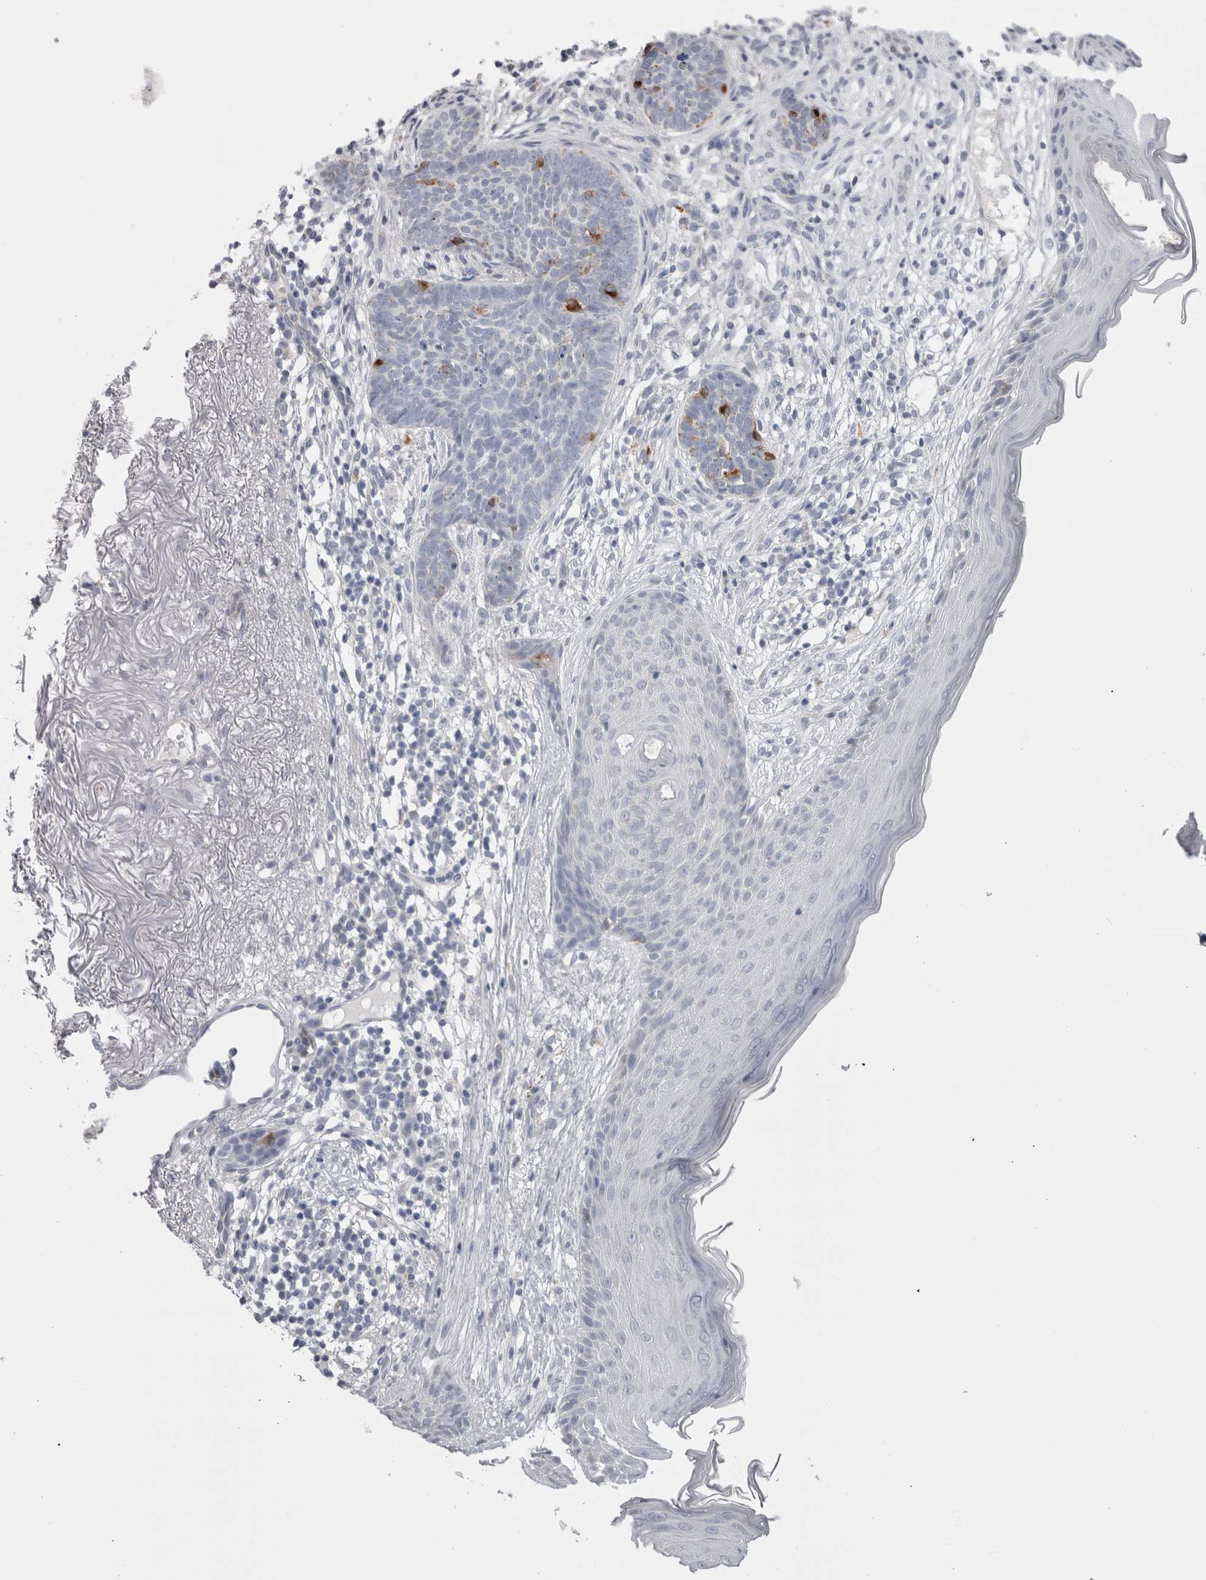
{"staining": {"intensity": "negative", "quantity": "none", "location": "none"}, "tissue": "skin cancer", "cell_type": "Tumor cells", "image_type": "cancer", "snomed": [{"axis": "morphology", "description": "Basal cell carcinoma"}, {"axis": "topography", "description": "Skin"}], "caption": "Human skin basal cell carcinoma stained for a protein using immunohistochemistry (IHC) shows no staining in tumor cells.", "gene": "EPDR1", "patient": {"sex": "female", "age": 70}}